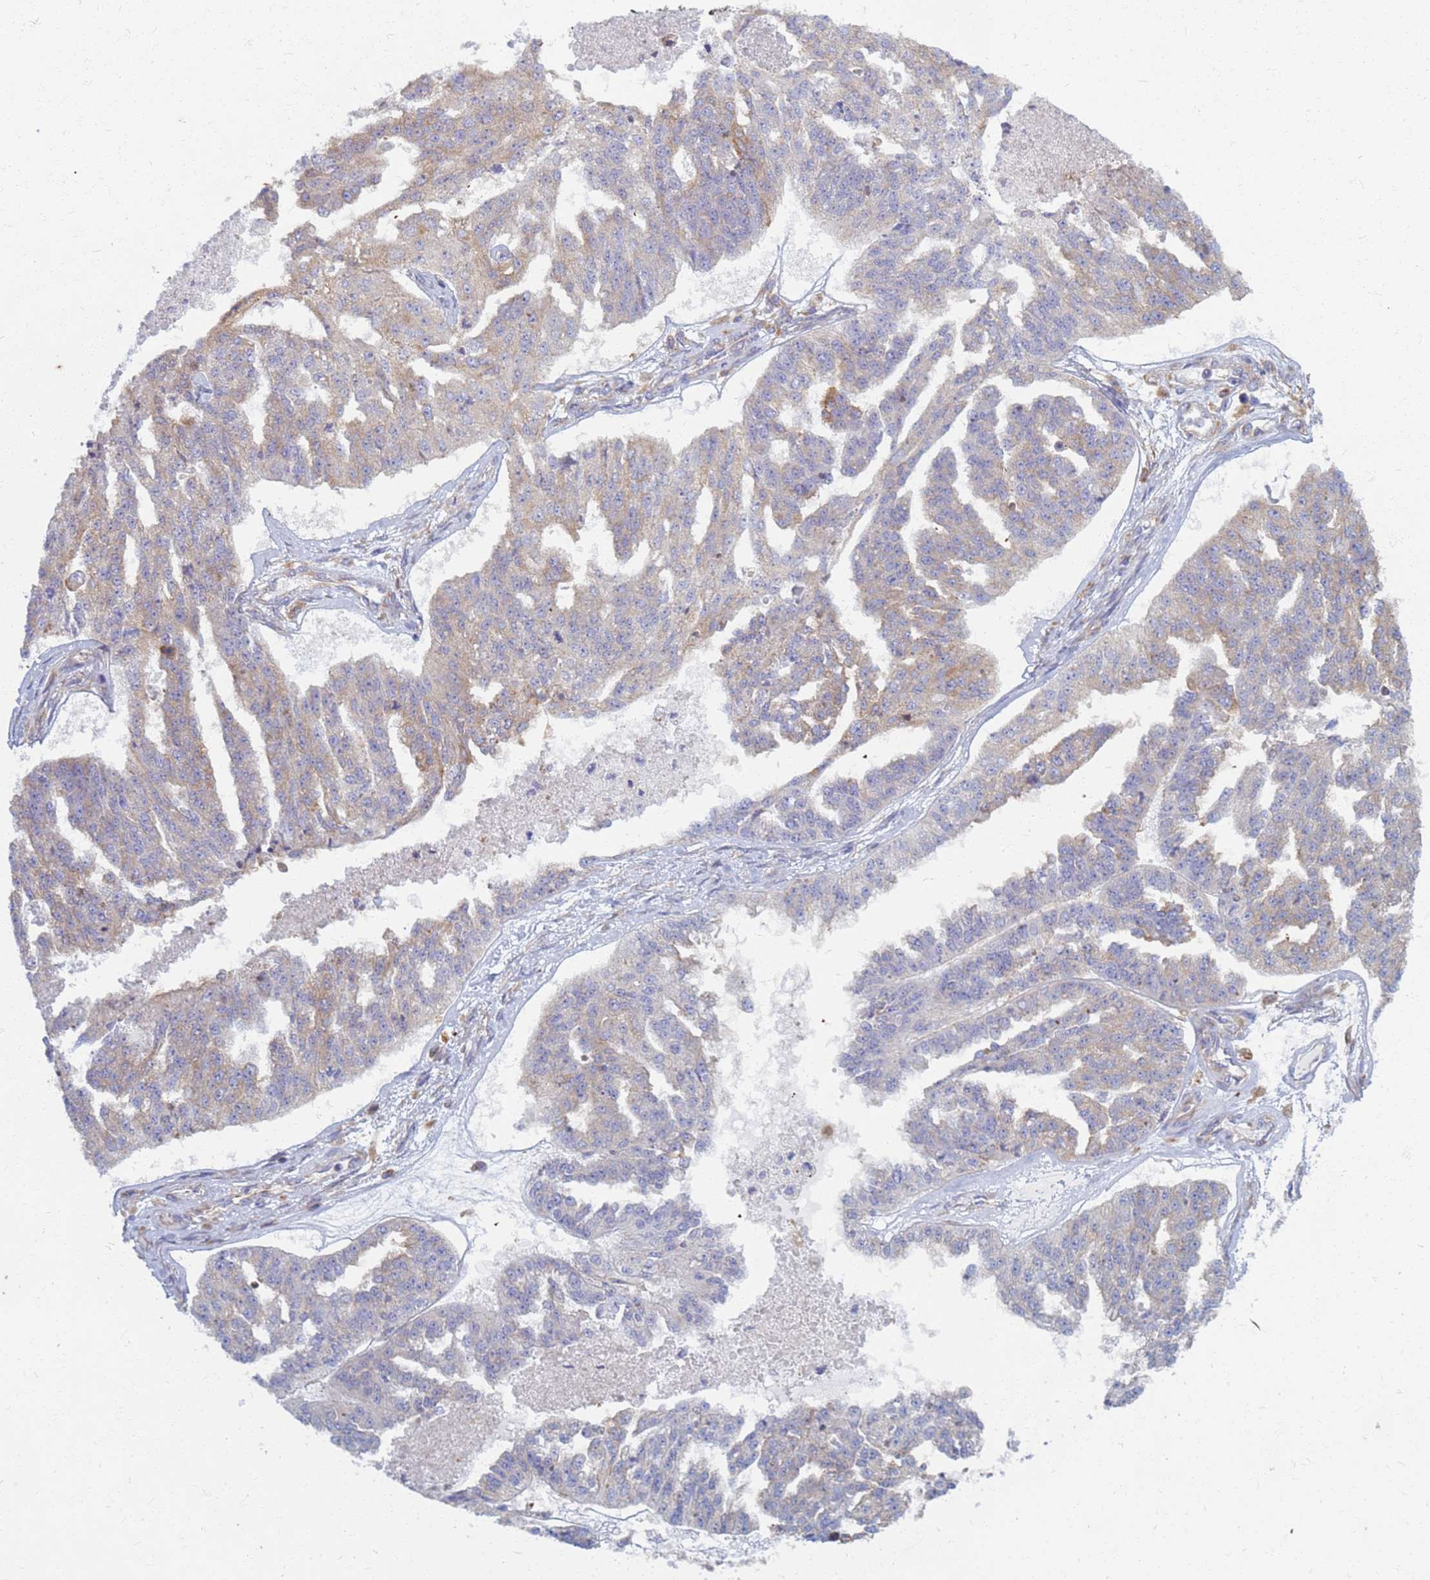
{"staining": {"intensity": "weak", "quantity": "25%-75%", "location": "cytoplasmic/membranous"}, "tissue": "ovarian cancer", "cell_type": "Tumor cells", "image_type": "cancer", "snomed": [{"axis": "morphology", "description": "Cystadenocarcinoma, serous, NOS"}, {"axis": "topography", "description": "Ovary"}], "caption": "This image shows IHC staining of ovarian serous cystadenocarcinoma, with low weak cytoplasmic/membranous positivity in about 25%-75% of tumor cells.", "gene": "EEA1", "patient": {"sex": "female", "age": 58}}